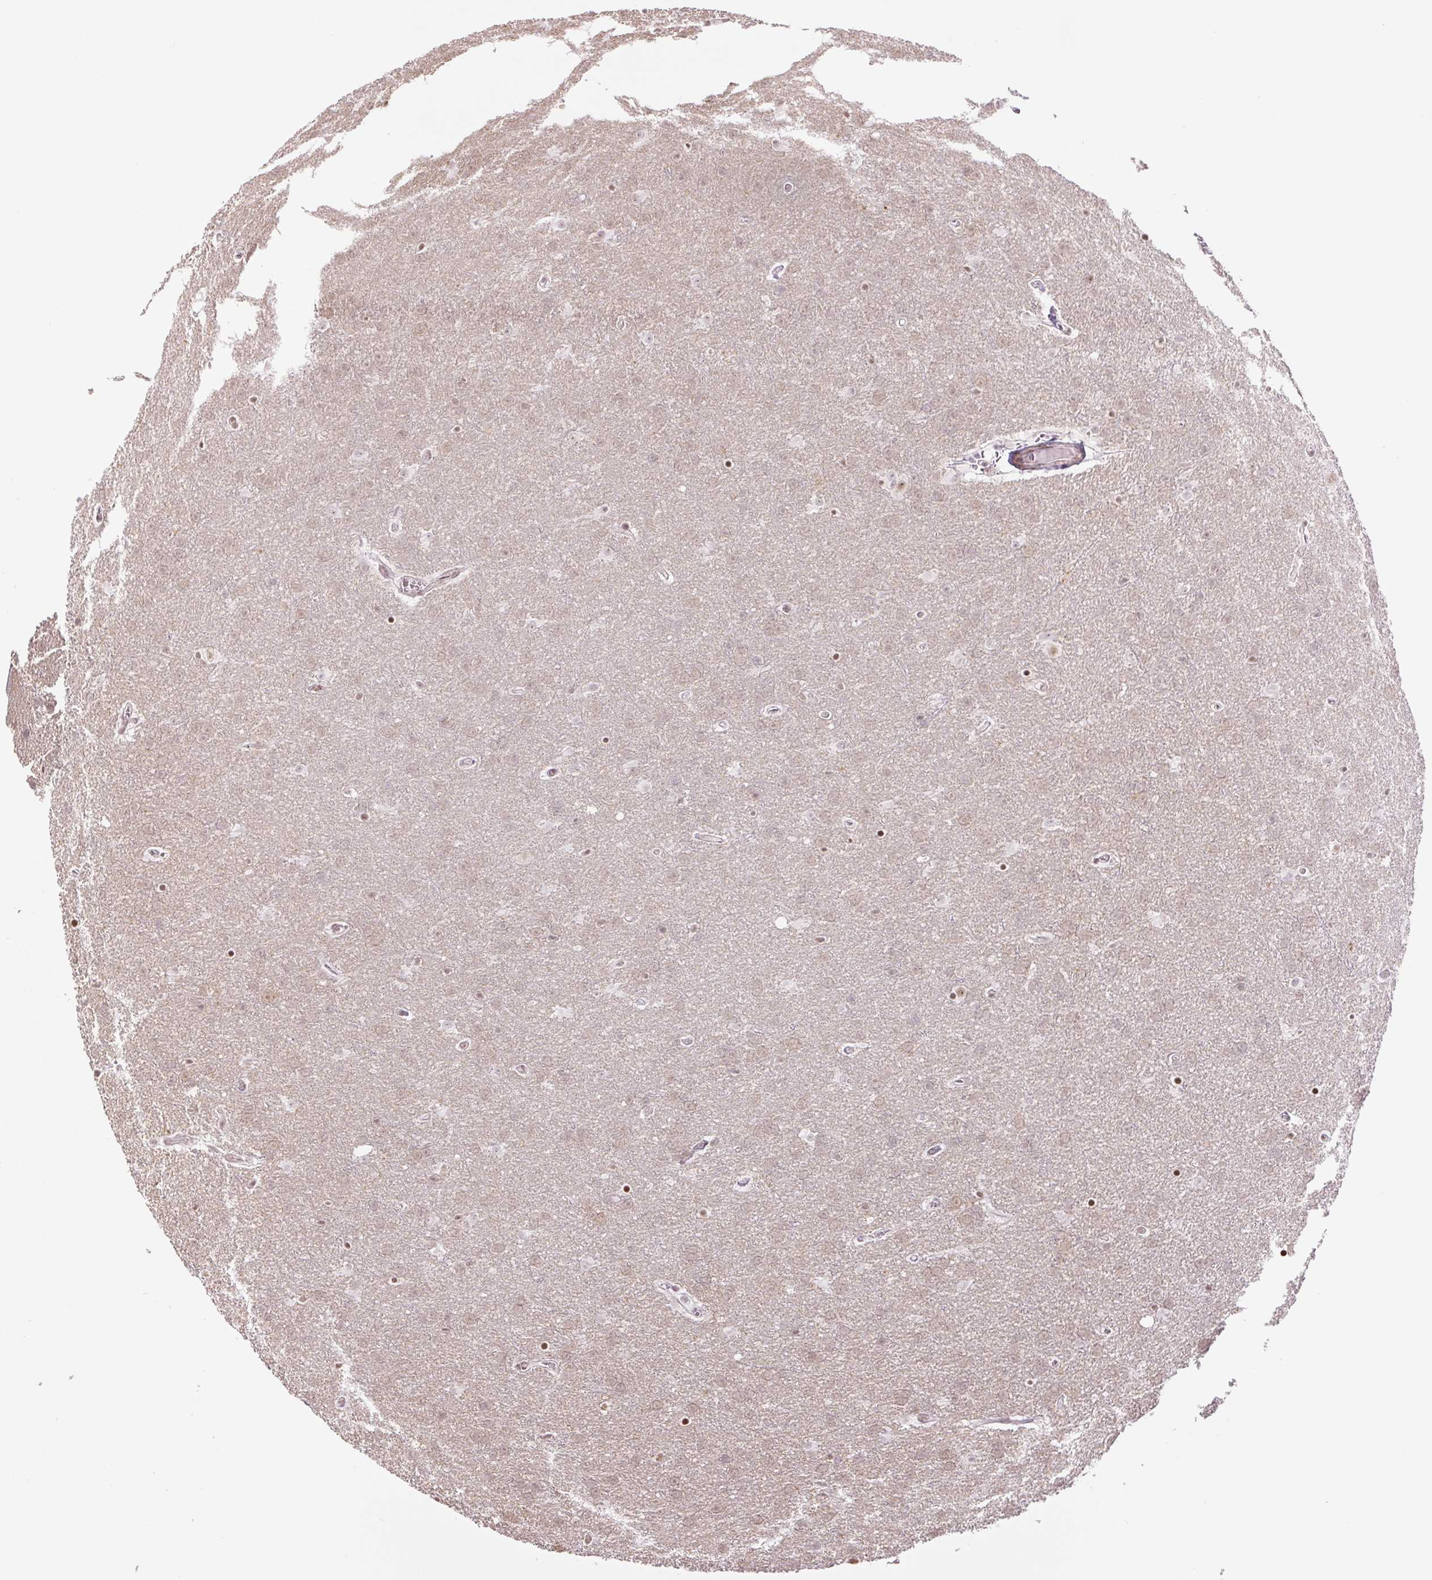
{"staining": {"intensity": "moderate", "quantity": "25%-75%", "location": "nuclear"}, "tissue": "glioma", "cell_type": "Tumor cells", "image_type": "cancer", "snomed": [{"axis": "morphology", "description": "Glioma, malignant, Low grade"}, {"axis": "topography", "description": "Brain"}], "caption": "An immunohistochemistry (IHC) image of neoplastic tissue is shown. Protein staining in brown labels moderate nuclear positivity in malignant low-grade glioma within tumor cells.", "gene": "TCFL5", "patient": {"sex": "female", "age": 32}}